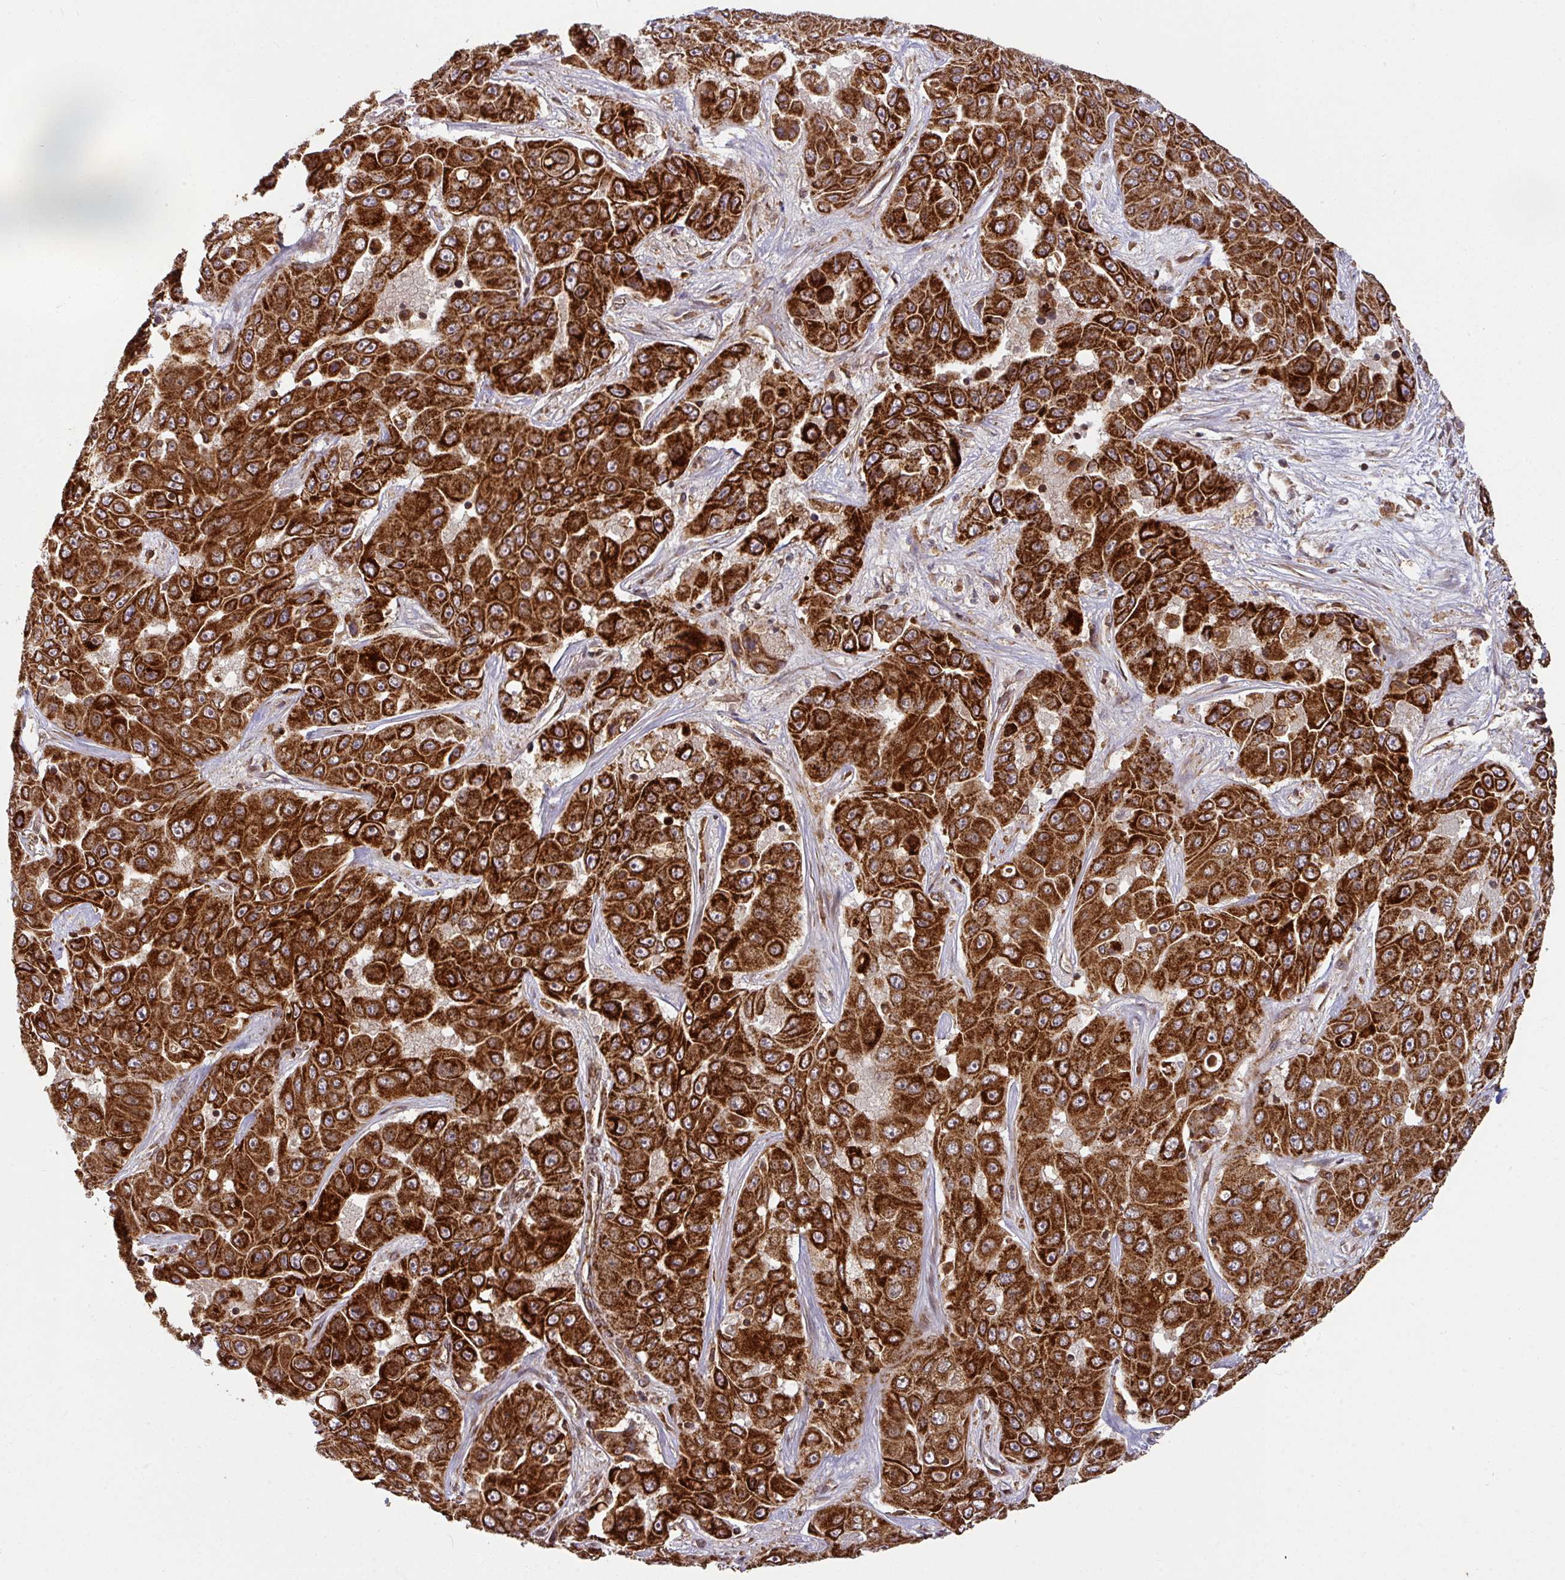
{"staining": {"intensity": "strong", "quantity": ">75%", "location": "cytoplasmic/membranous"}, "tissue": "liver cancer", "cell_type": "Tumor cells", "image_type": "cancer", "snomed": [{"axis": "morphology", "description": "Cholangiocarcinoma"}, {"axis": "topography", "description": "Liver"}], "caption": "Liver cancer (cholangiocarcinoma) stained for a protein exhibits strong cytoplasmic/membranous positivity in tumor cells. The staining is performed using DAB brown chromogen to label protein expression. The nuclei are counter-stained blue using hematoxylin.", "gene": "TRAP1", "patient": {"sex": "female", "age": 52}}